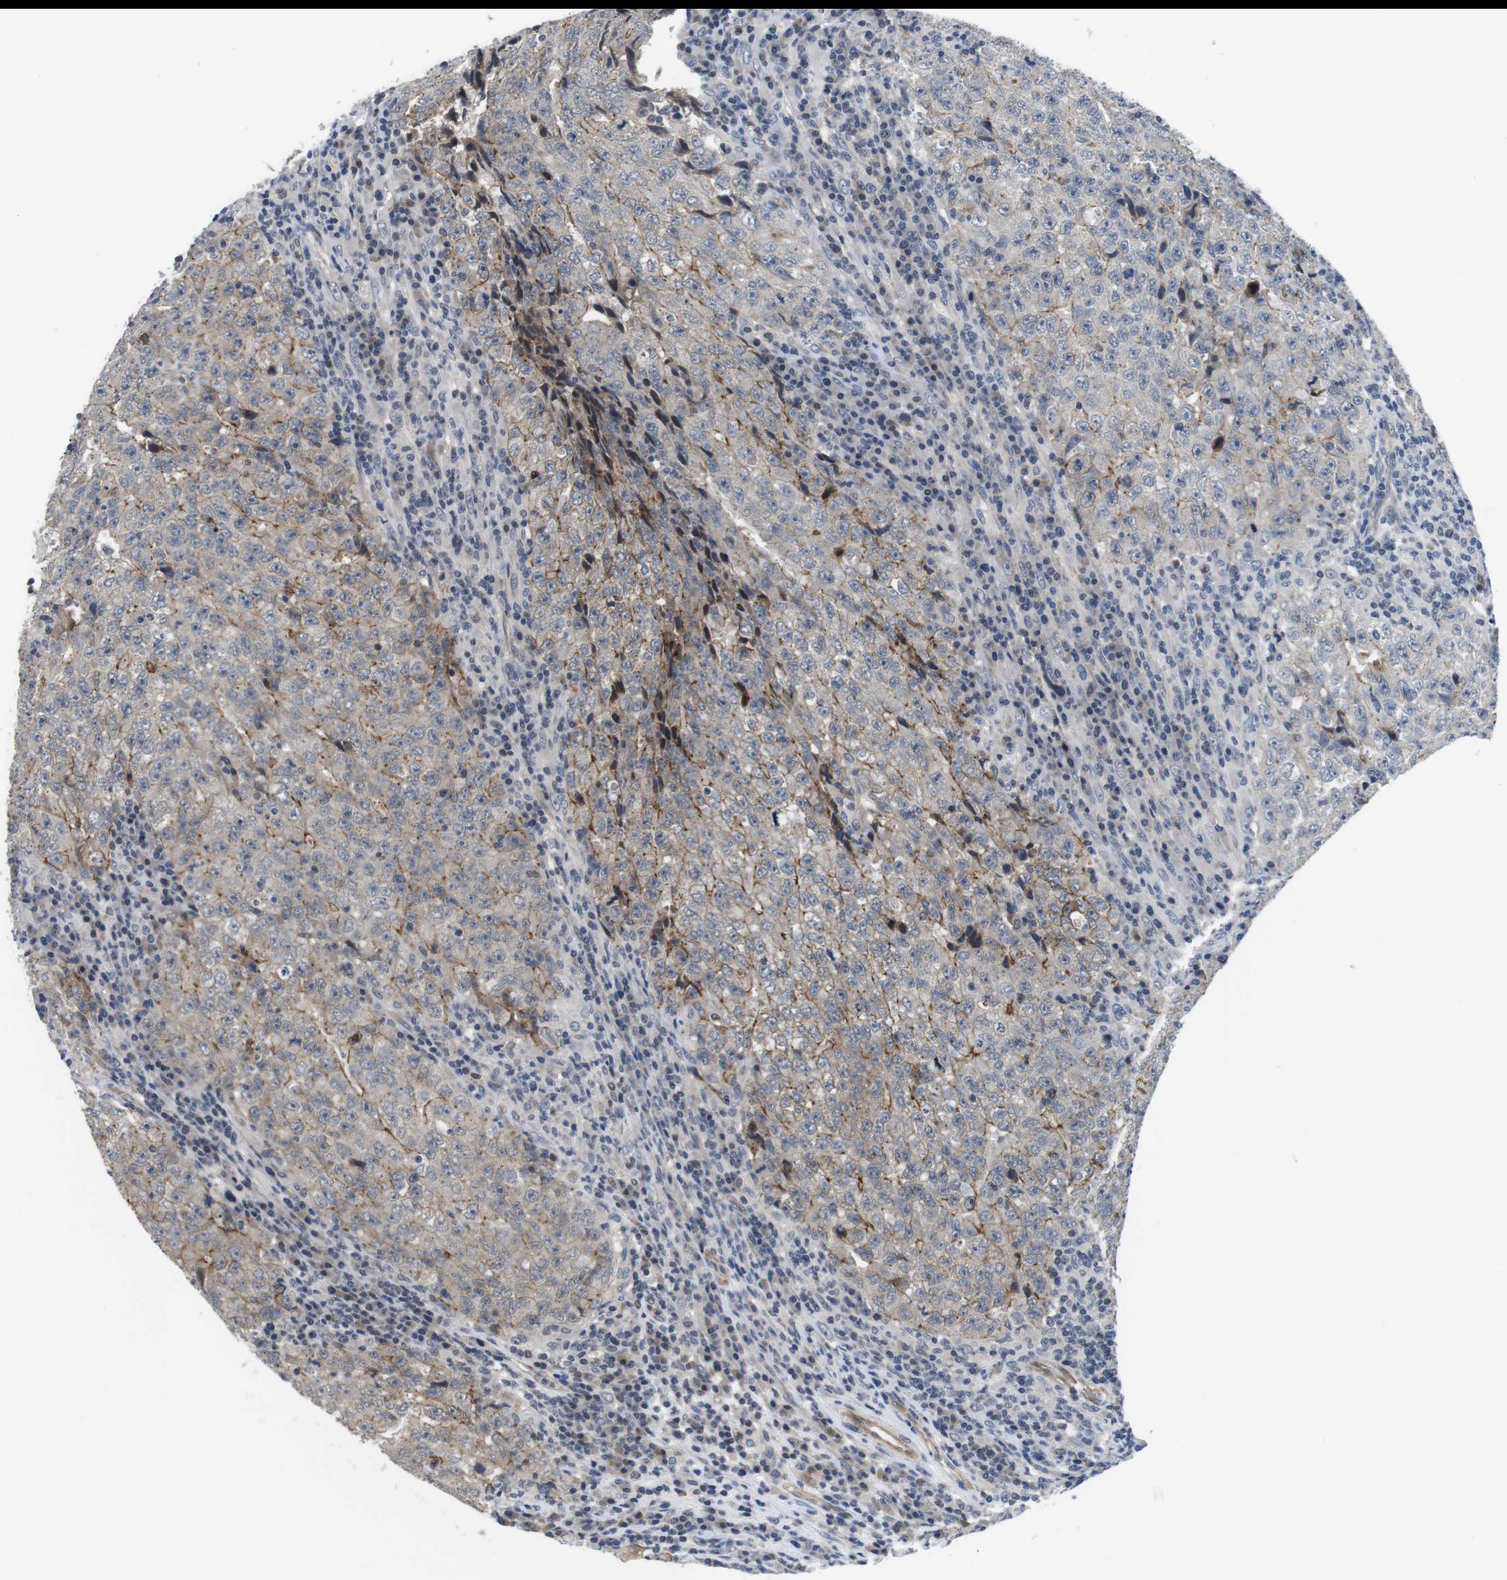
{"staining": {"intensity": "weak", "quantity": "<25%", "location": "cytoplasmic/membranous"}, "tissue": "testis cancer", "cell_type": "Tumor cells", "image_type": "cancer", "snomed": [{"axis": "morphology", "description": "Necrosis, NOS"}, {"axis": "morphology", "description": "Carcinoma, Embryonal, NOS"}, {"axis": "topography", "description": "Testis"}], "caption": "Immunohistochemistry (IHC) of human embryonal carcinoma (testis) displays no expression in tumor cells.", "gene": "NECTIN1", "patient": {"sex": "male", "age": 19}}